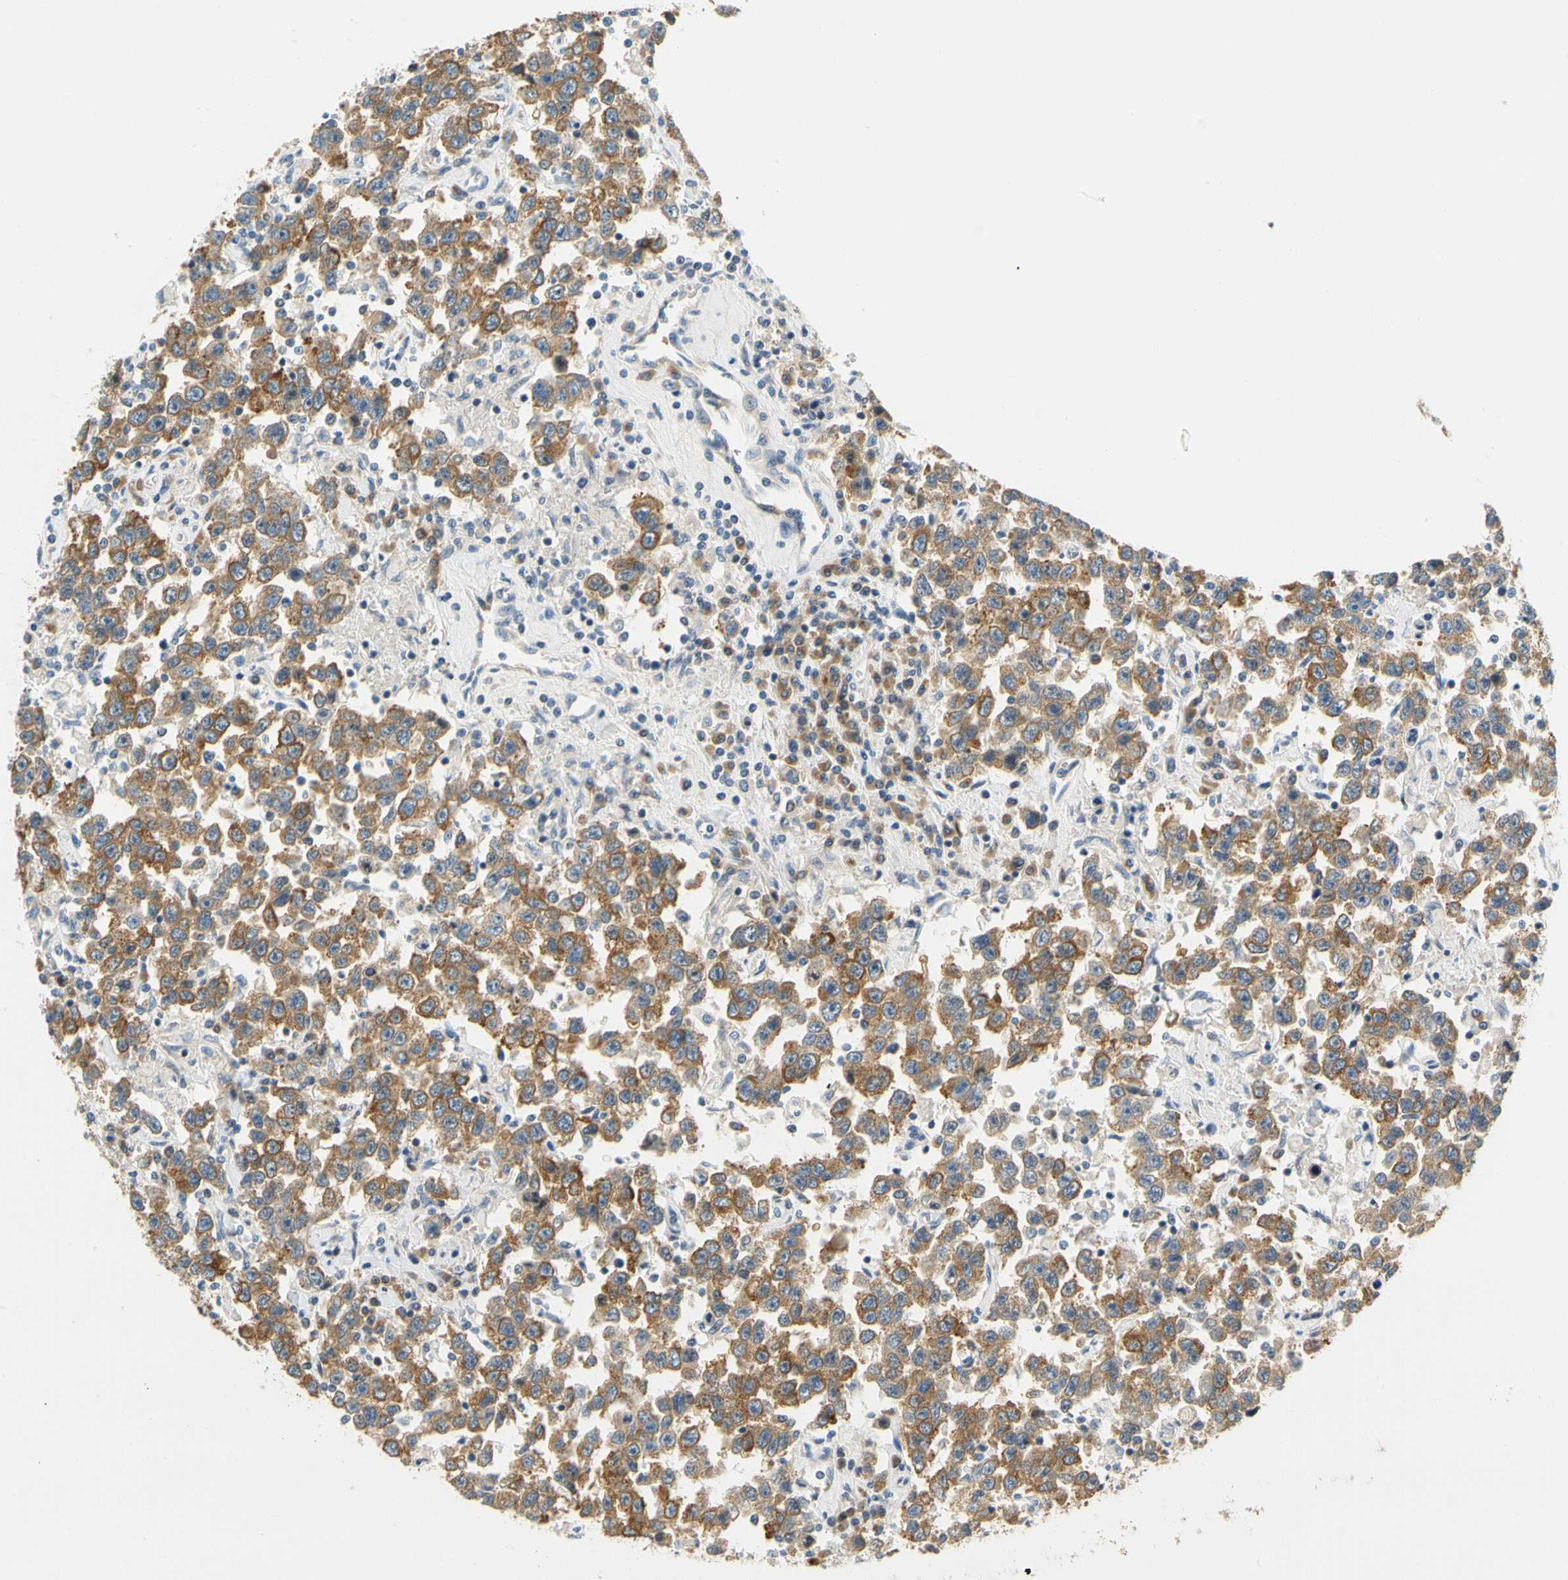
{"staining": {"intensity": "moderate", "quantity": ">75%", "location": "cytoplasmic/membranous"}, "tissue": "testis cancer", "cell_type": "Tumor cells", "image_type": "cancer", "snomed": [{"axis": "morphology", "description": "Seminoma, NOS"}, {"axis": "topography", "description": "Testis"}], "caption": "High-power microscopy captured an immunohistochemistry image of seminoma (testis), revealing moderate cytoplasmic/membranous positivity in about >75% of tumor cells.", "gene": "LRRC47", "patient": {"sex": "male", "age": 41}}